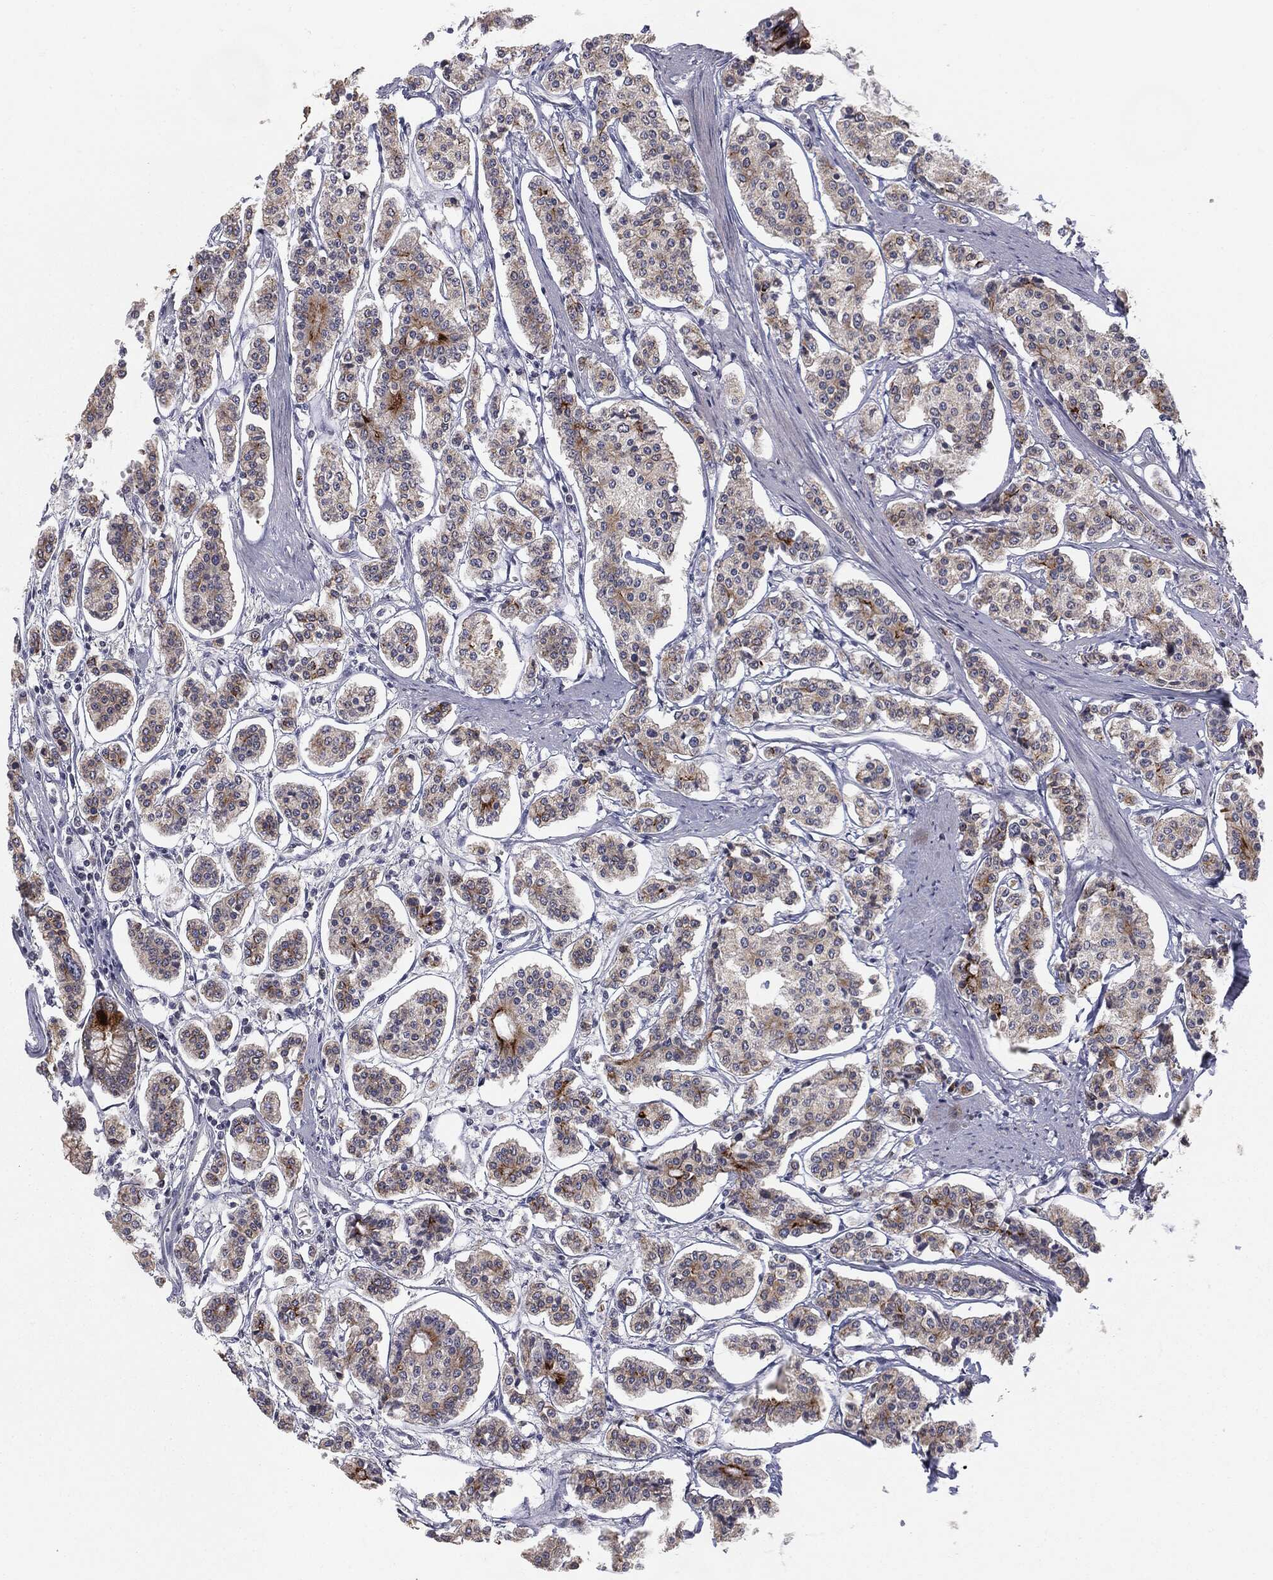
{"staining": {"intensity": "strong", "quantity": "<25%", "location": "cytoplasmic/membranous"}, "tissue": "carcinoid", "cell_type": "Tumor cells", "image_type": "cancer", "snomed": [{"axis": "morphology", "description": "Carcinoid, malignant, NOS"}, {"axis": "topography", "description": "Small intestine"}], "caption": "Protein expression analysis of carcinoid (malignant) reveals strong cytoplasmic/membranous positivity in about <25% of tumor cells. (brown staining indicates protein expression, while blue staining denotes nuclei).", "gene": "MUC1", "patient": {"sex": "female", "age": 65}}